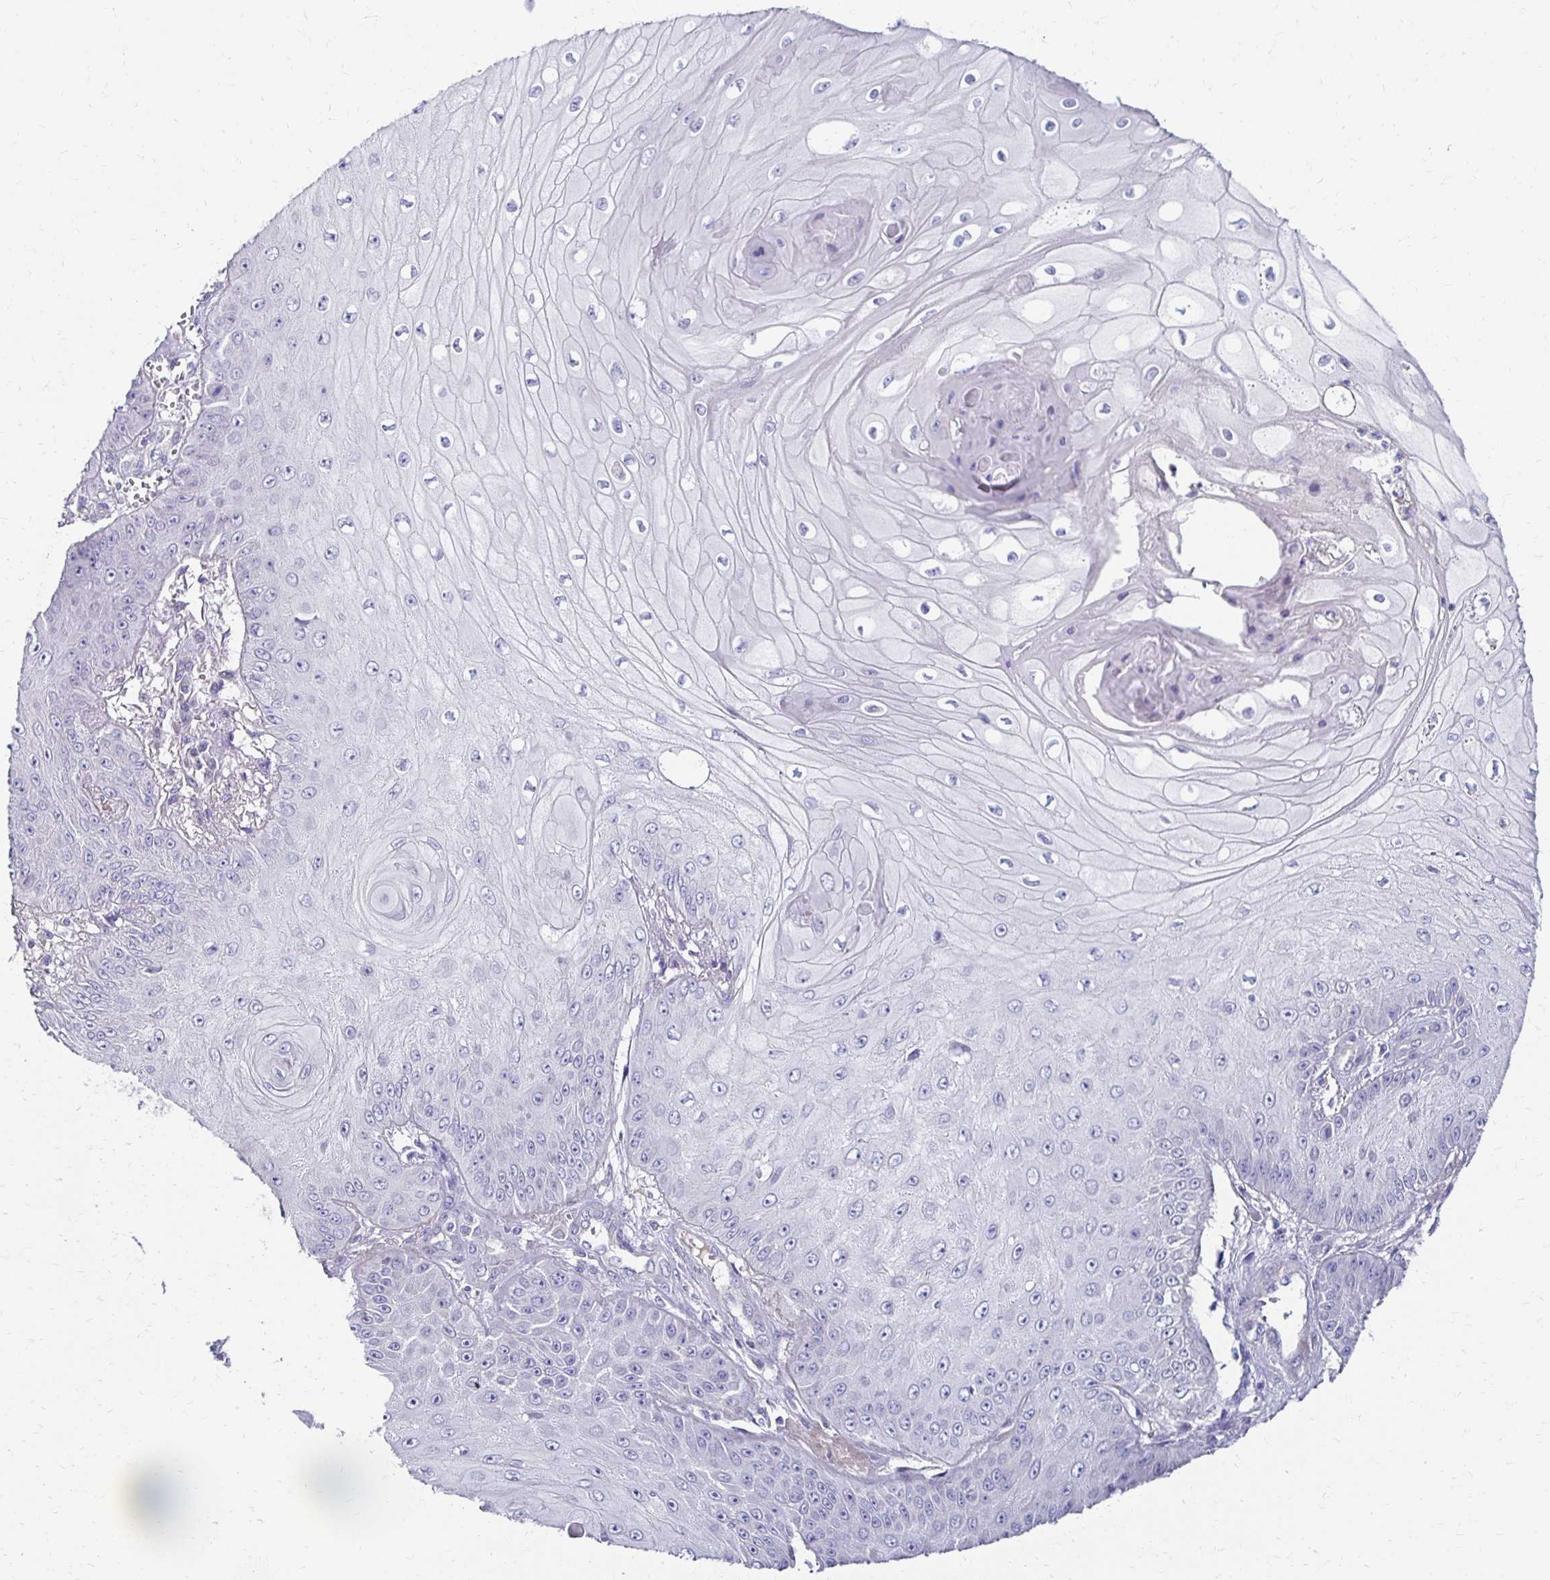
{"staining": {"intensity": "negative", "quantity": "none", "location": "none"}, "tissue": "skin cancer", "cell_type": "Tumor cells", "image_type": "cancer", "snomed": [{"axis": "morphology", "description": "Squamous cell carcinoma, NOS"}, {"axis": "topography", "description": "Skin"}], "caption": "Immunohistochemical staining of human skin cancer reveals no significant staining in tumor cells. Brightfield microscopy of IHC stained with DAB (brown) and hematoxylin (blue), captured at high magnification.", "gene": "AKAP6", "patient": {"sex": "male", "age": 70}}